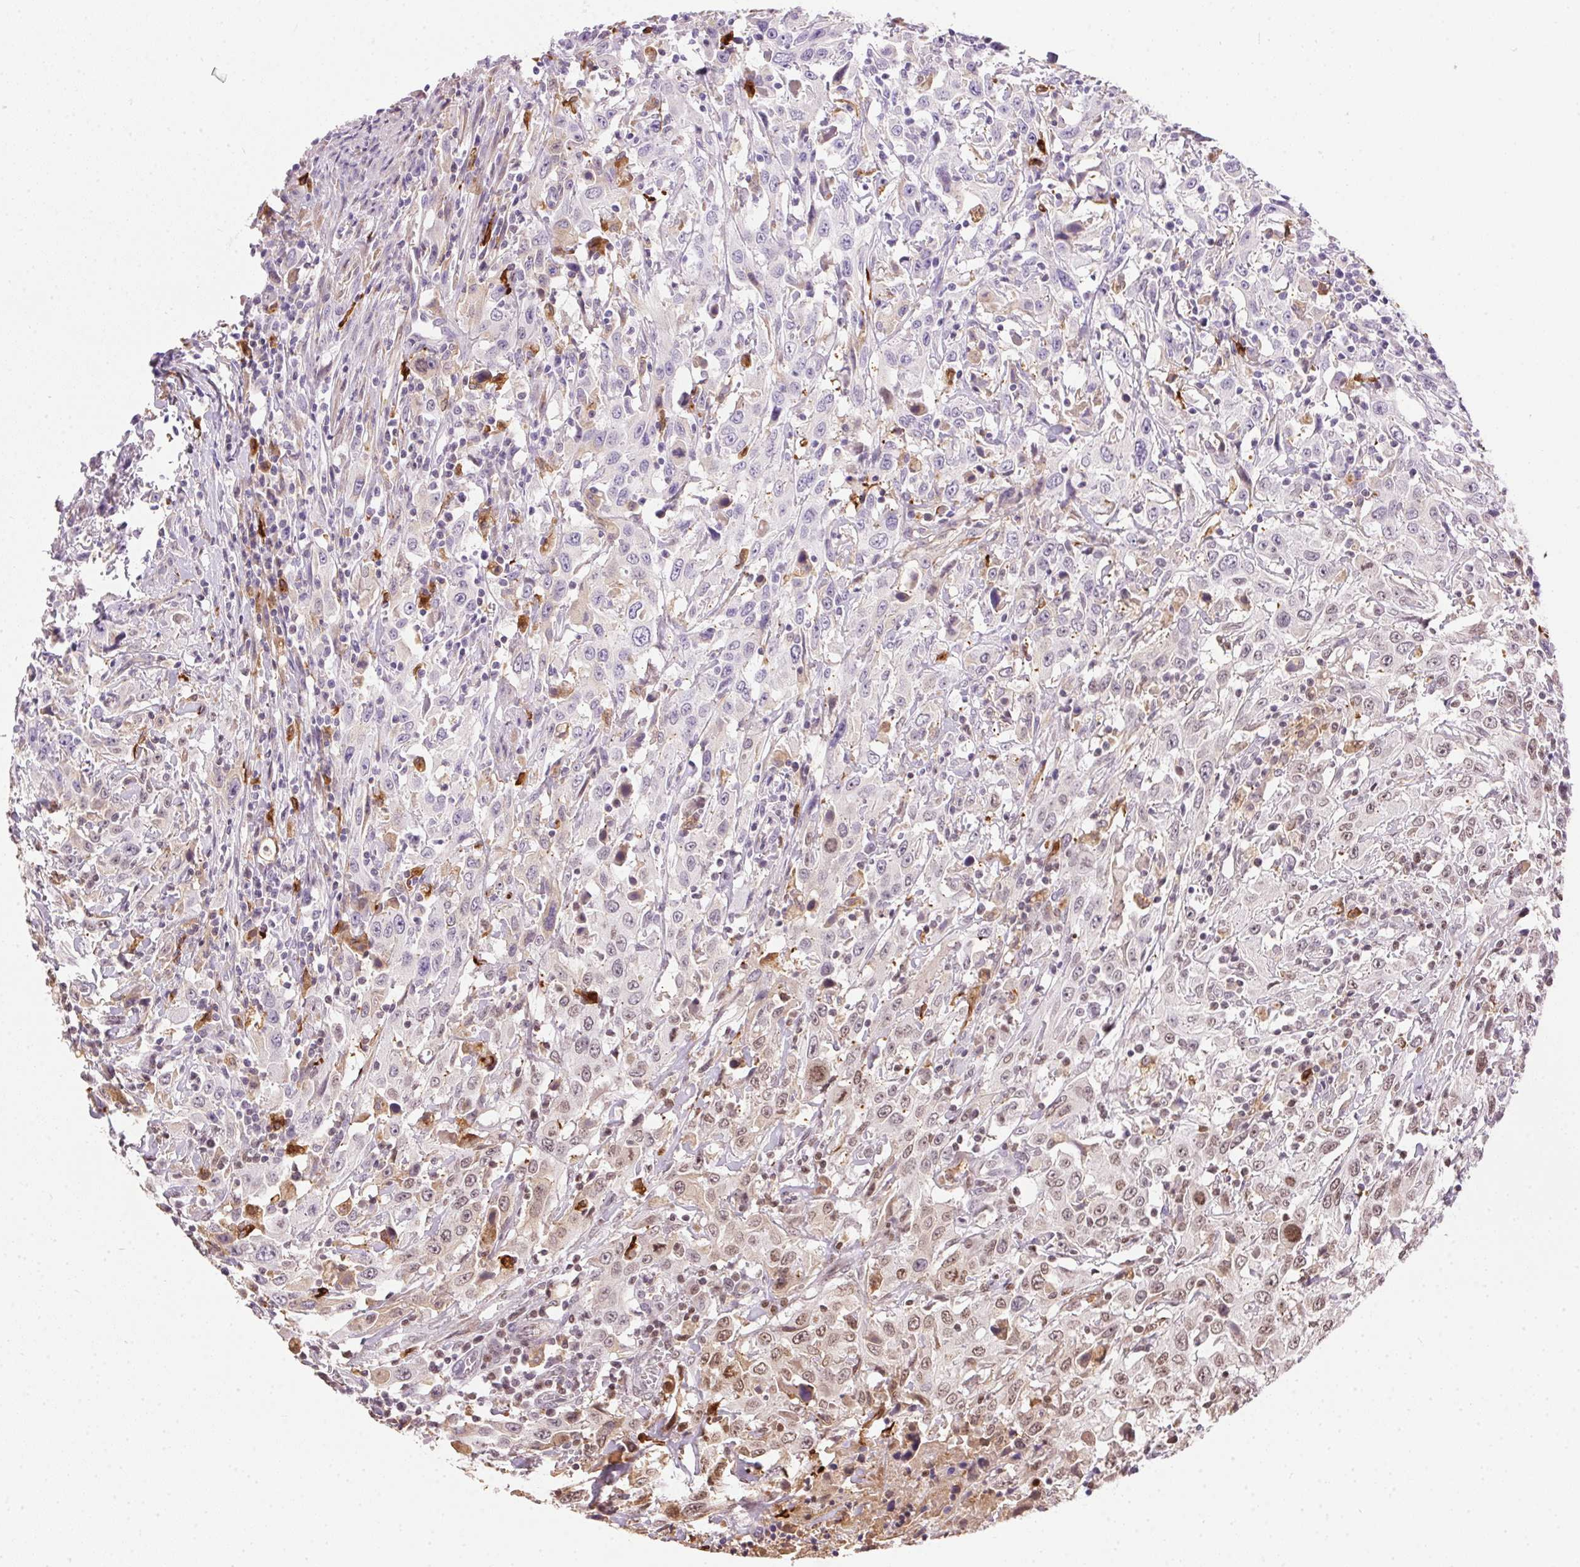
{"staining": {"intensity": "moderate", "quantity": "<25%", "location": "cytoplasmic/membranous,nuclear"}, "tissue": "urothelial cancer", "cell_type": "Tumor cells", "image_type": "cancer", "snomed": [{"axis": "morphology", "description": "Urothelial carcinoma, High grade"}, {"axis": "topography", "description": "Urinary bladder"}], "caption": "This histopathology image shows IHC staining of urothelial carcinoma (high-grade), with low moderate cytoplasmic/membranous and nuclear staining in approximately <25% of tumor cells.", "gene": "ORM1", "patient": {"sex": "male", "age": 61}}